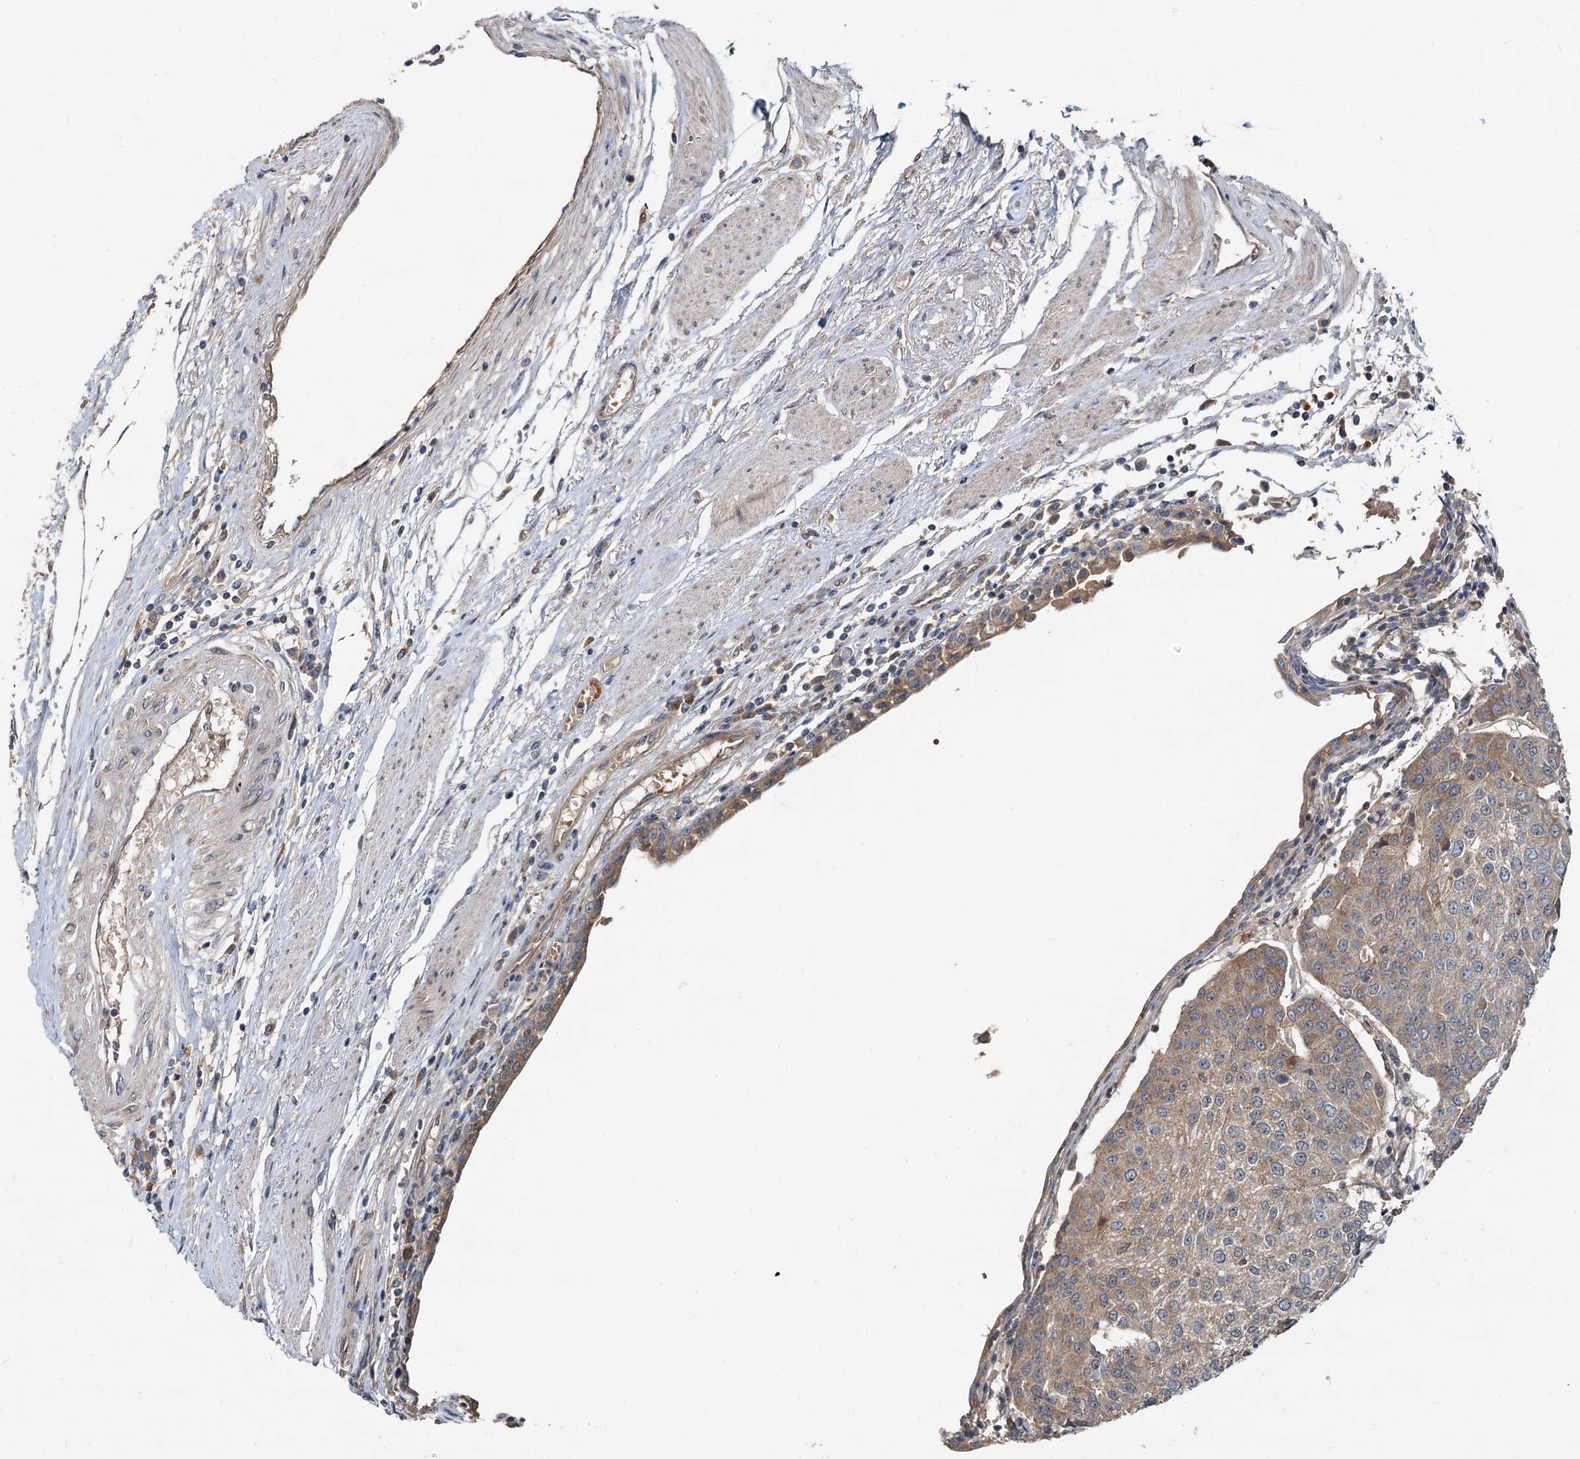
{"staining": {"intensity": "weak", "quantity": ">75%", "location": "cytoplasmic/membranous"}, "tissue": "urothelial cancer", "cell_type": "Tumor cells", "image_type": "cancer", "snomed": [{"axis": "morphology", "description": "Urothelial carcinoma, High grade"}, {"axis": "topography", "description": "Urinary bladder"}], "caption": "Protein staining reveals weak cytoplasmic/membranous staining in about >75% of tumor cells in high-grade urothelial carcinoma.", "gene": "CEP68", "patient": {"sex": "female", "age": 85}}